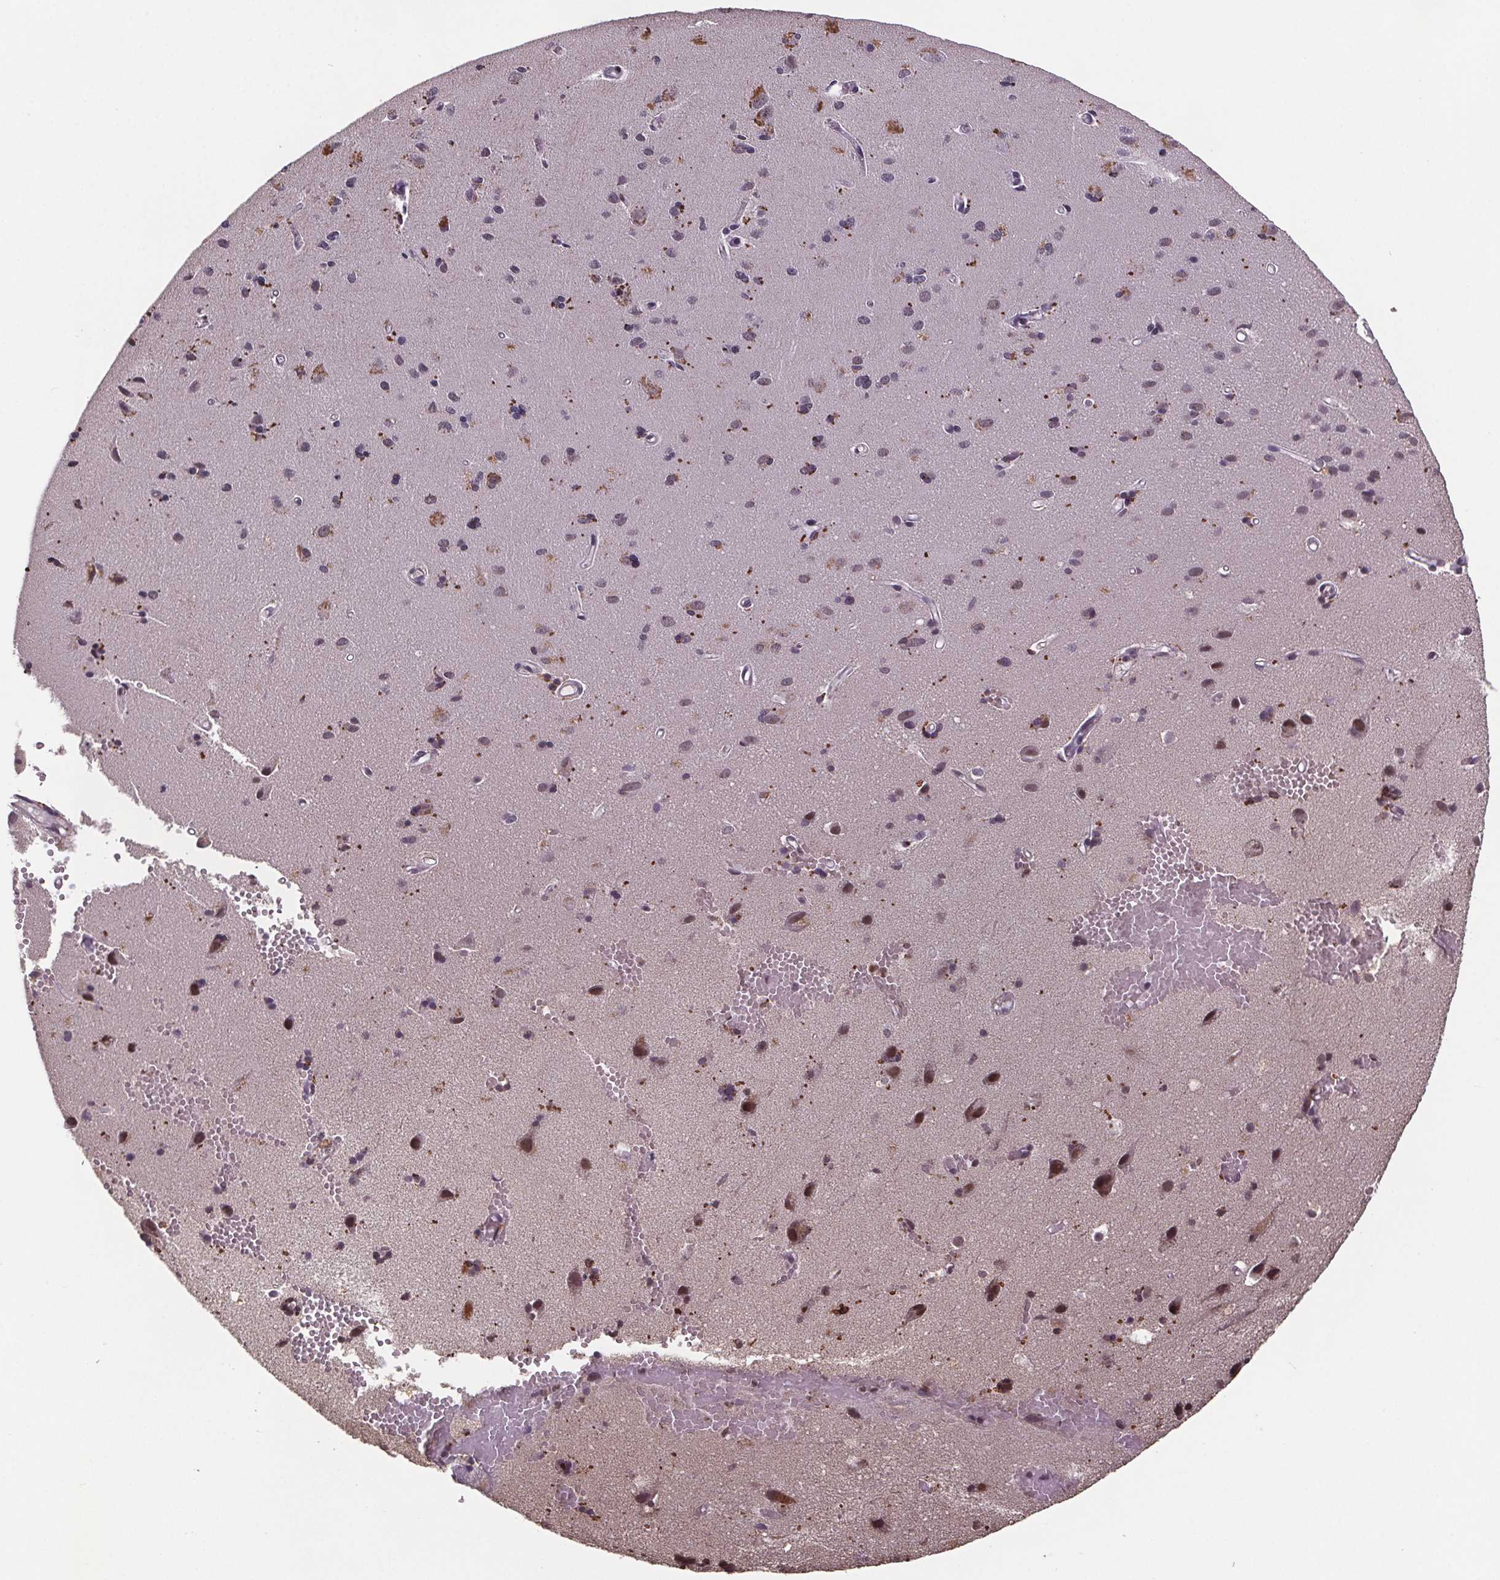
{"staining": {"intensity": "moderate", "quantity": ">75%", "location": "nuclear"}, "tissue": "cerebral cortex", "cell_type": "Endothelial cells", "image_type": "normal", "snomed": [{"axis": "morphology", "description": "Normal tissue, NOS"}, {"axis": "morphology", "description": "Glioma, malignant, High grade"}, {"axis": "topography", "description": "Cerebral cortex"}], "caption": "Immunohistochemical staining of benign cerebral cortex shows medium levels of moderate nuclear expression in approximately >75% of endothelial cells.", "gene": "JARID2", "patient": {"sex": "male", "age": 71}}